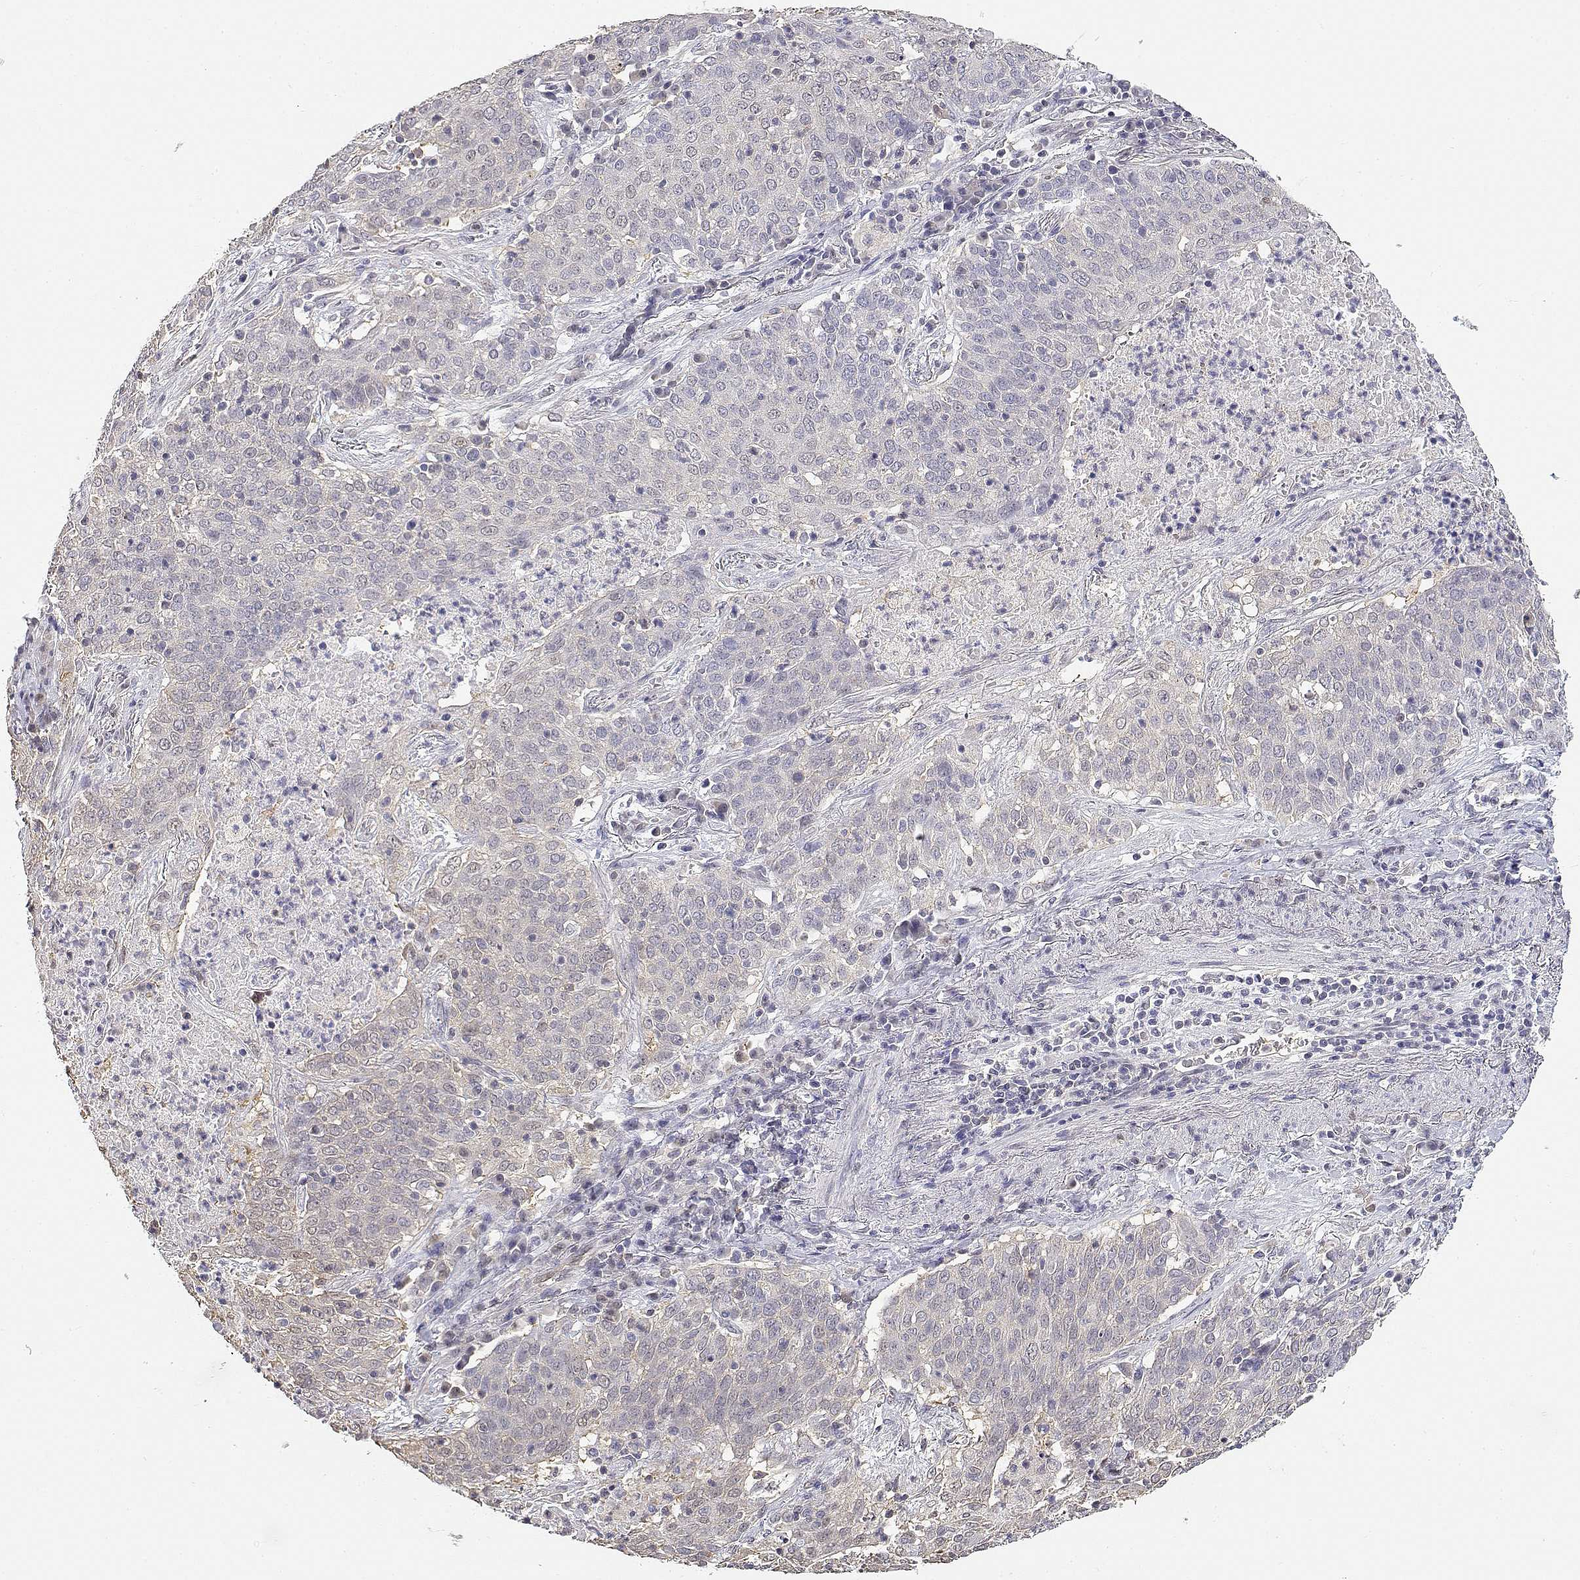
{"staining": {"intensity": "weak", "quantity": "<25%", "location": "cytoplasmic/membranous"}, "tissue": "lung cancer", "cell_type": "Tumor cells", "image_type": "cancer", "snomed": [{"axis": "morphology", "description": "Squamous cell carcinoma, NOS"}, {"axis": "topography", "description": "Lung"}], "caption": "Photomicrograph shows no protein positivity in tumor cells of lung squamous cell carcinoma tissue.", "gene": "ADA", "patient": {"sex": "male", "age": 82}}